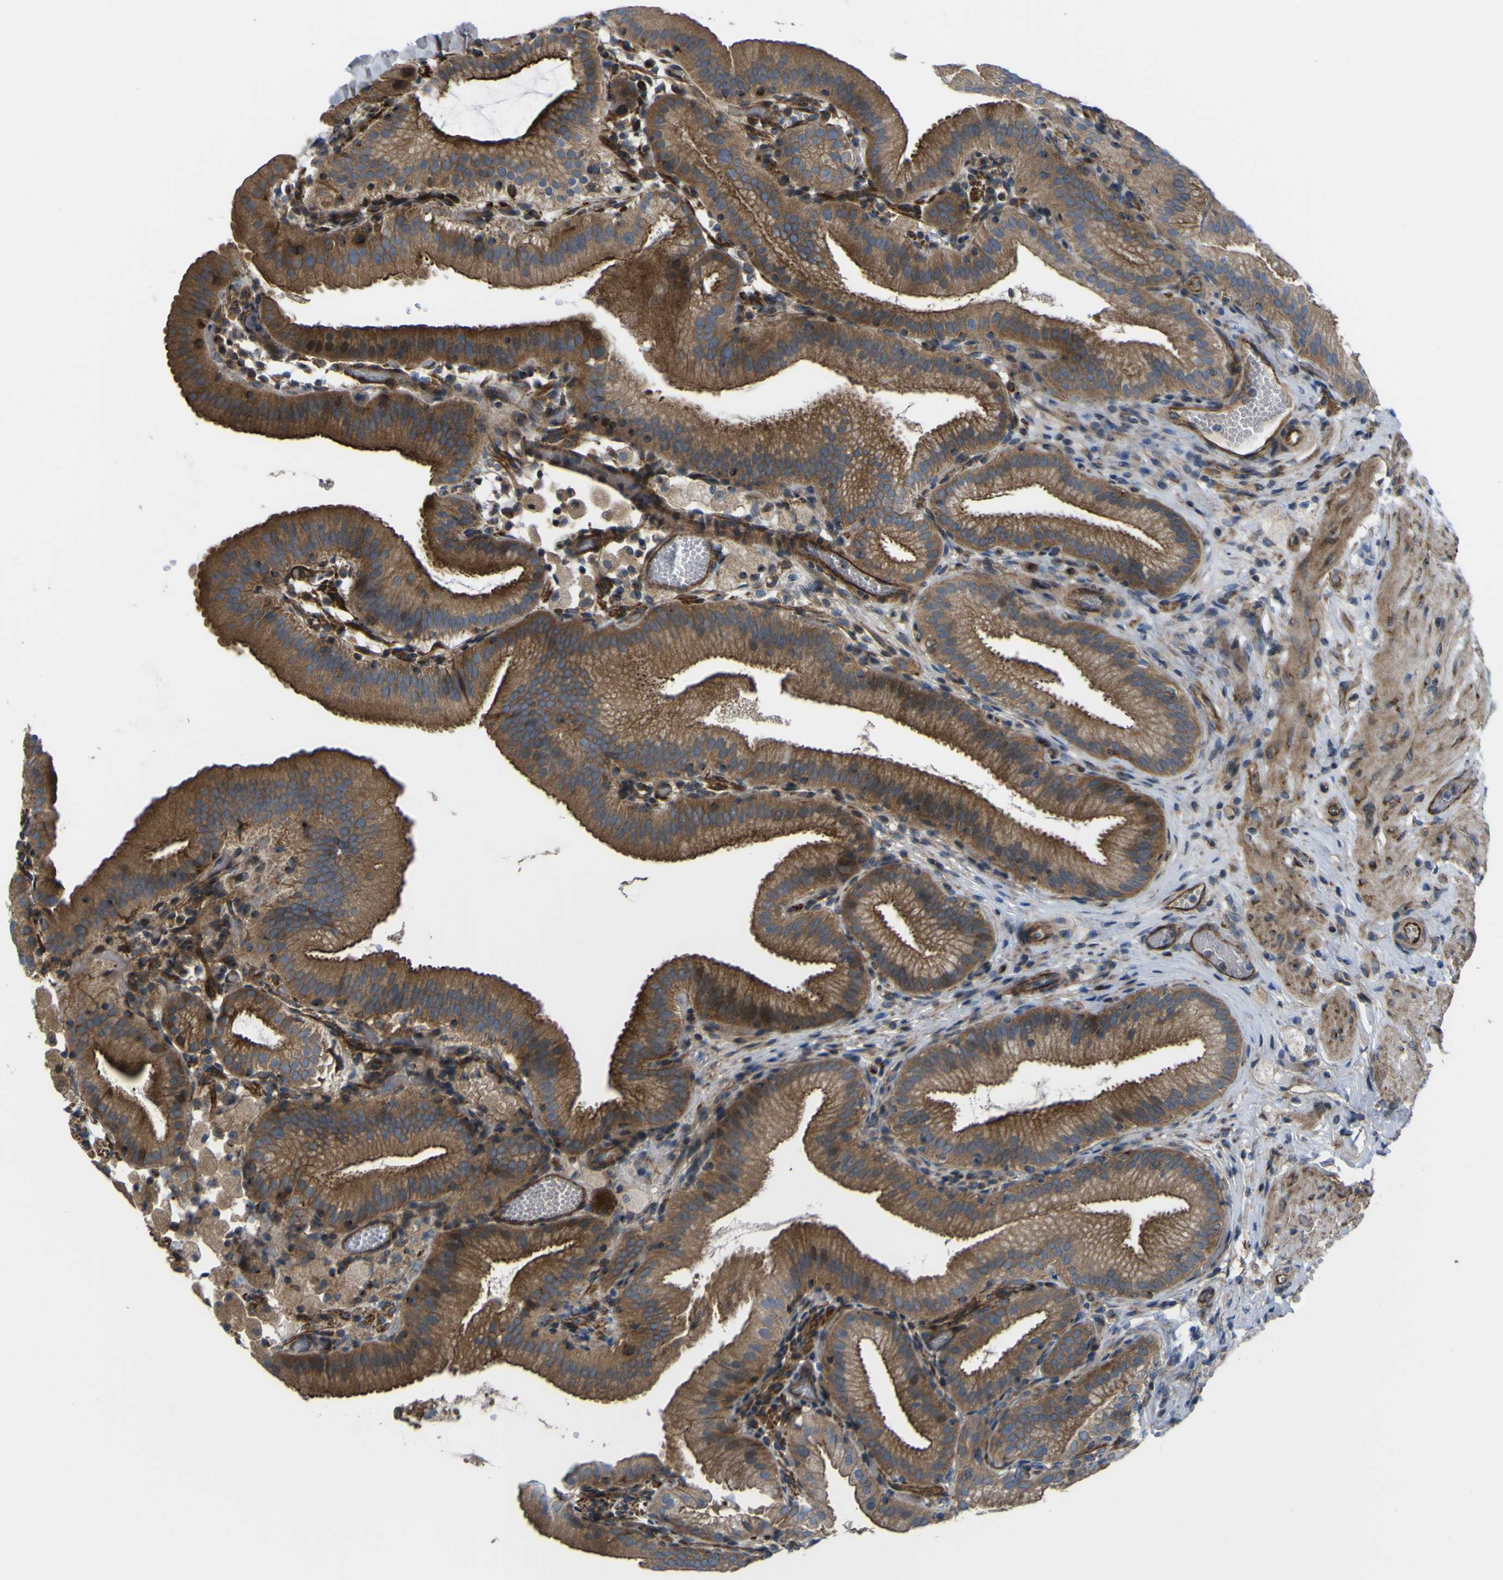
{"staining": {"intensity": "strong", "quantity": ">75%", "location": "cytoplasmic/membranous"}, "tissue": "gallbladder", "cell_type": "Glandular cells", "image_type": "normal", "snomed": [{"axis": "morphology", "description": "Normal tissue, NOS"}, {"axis": "topography", "description": "Gallbladder"}], "caption": "High-magnification brightfield microscopy of benign gallbladder stained with DAB (brown) and counterstained with hematoxylin (blue). glandular cells exhibit strong cytoplasmic/membranous expression is identified in approximately>75% of cells.", "gene": "FBXO30", "patient": {"sex": "male", "age": 54}}